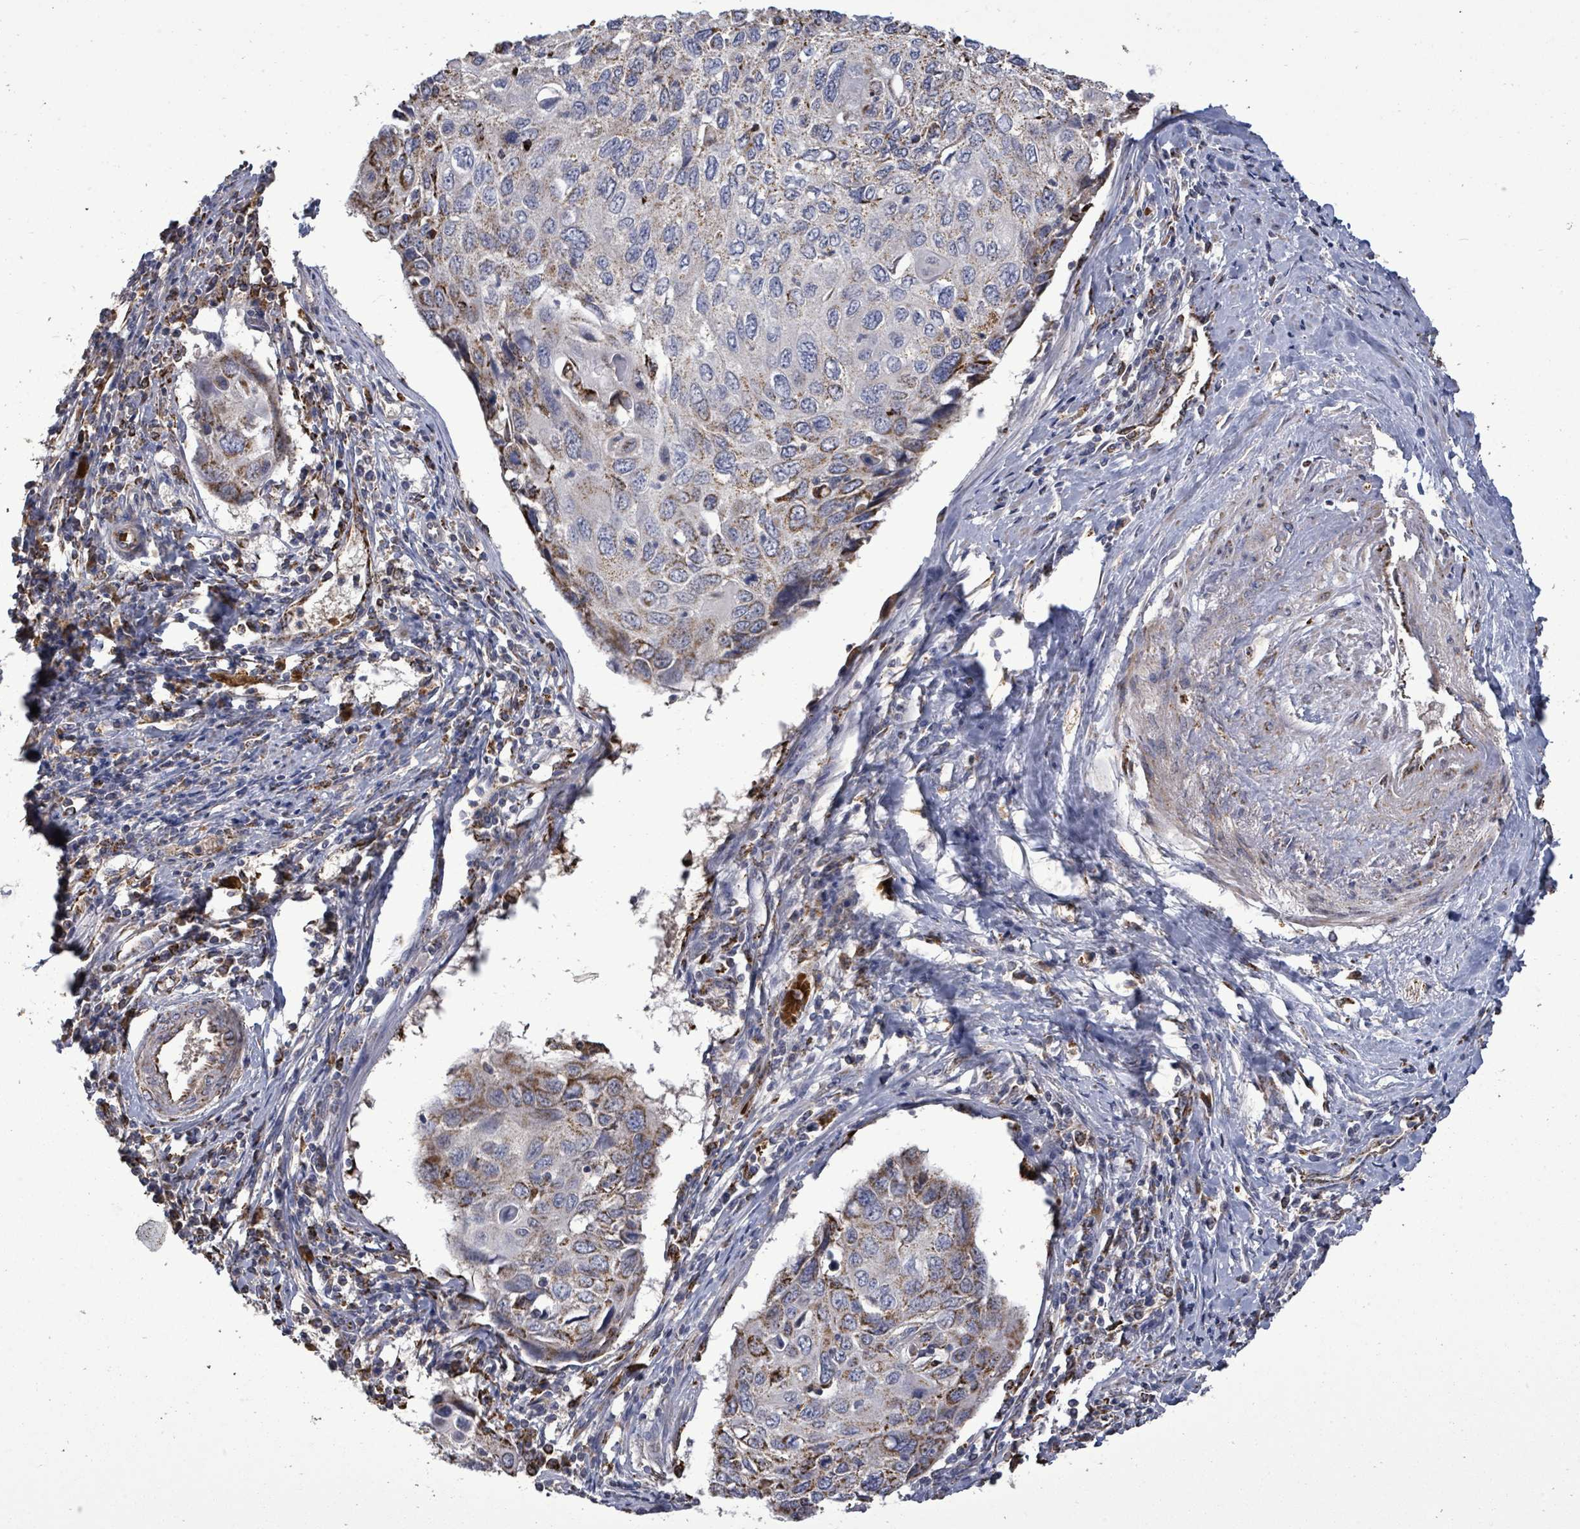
{"staining": {"intensity": "negative", "quantity": "none", "location": "none"}, "tissue": "cervical cancer", "cell_type": "Tumor cells", "image_type": "cancer", "snomed": [{"axis": "morphology", "description": "Squamous cell carcinoma, NOS"}, {"axis": "topography", "description": "Cervix"}], "caption": "This is an immunohistochemistry photomicrograph of human cervical cancer. There is no positivity in tumor cells.", "gene": "MTMR12", "patient": {"sex": "female", "age": 70}}